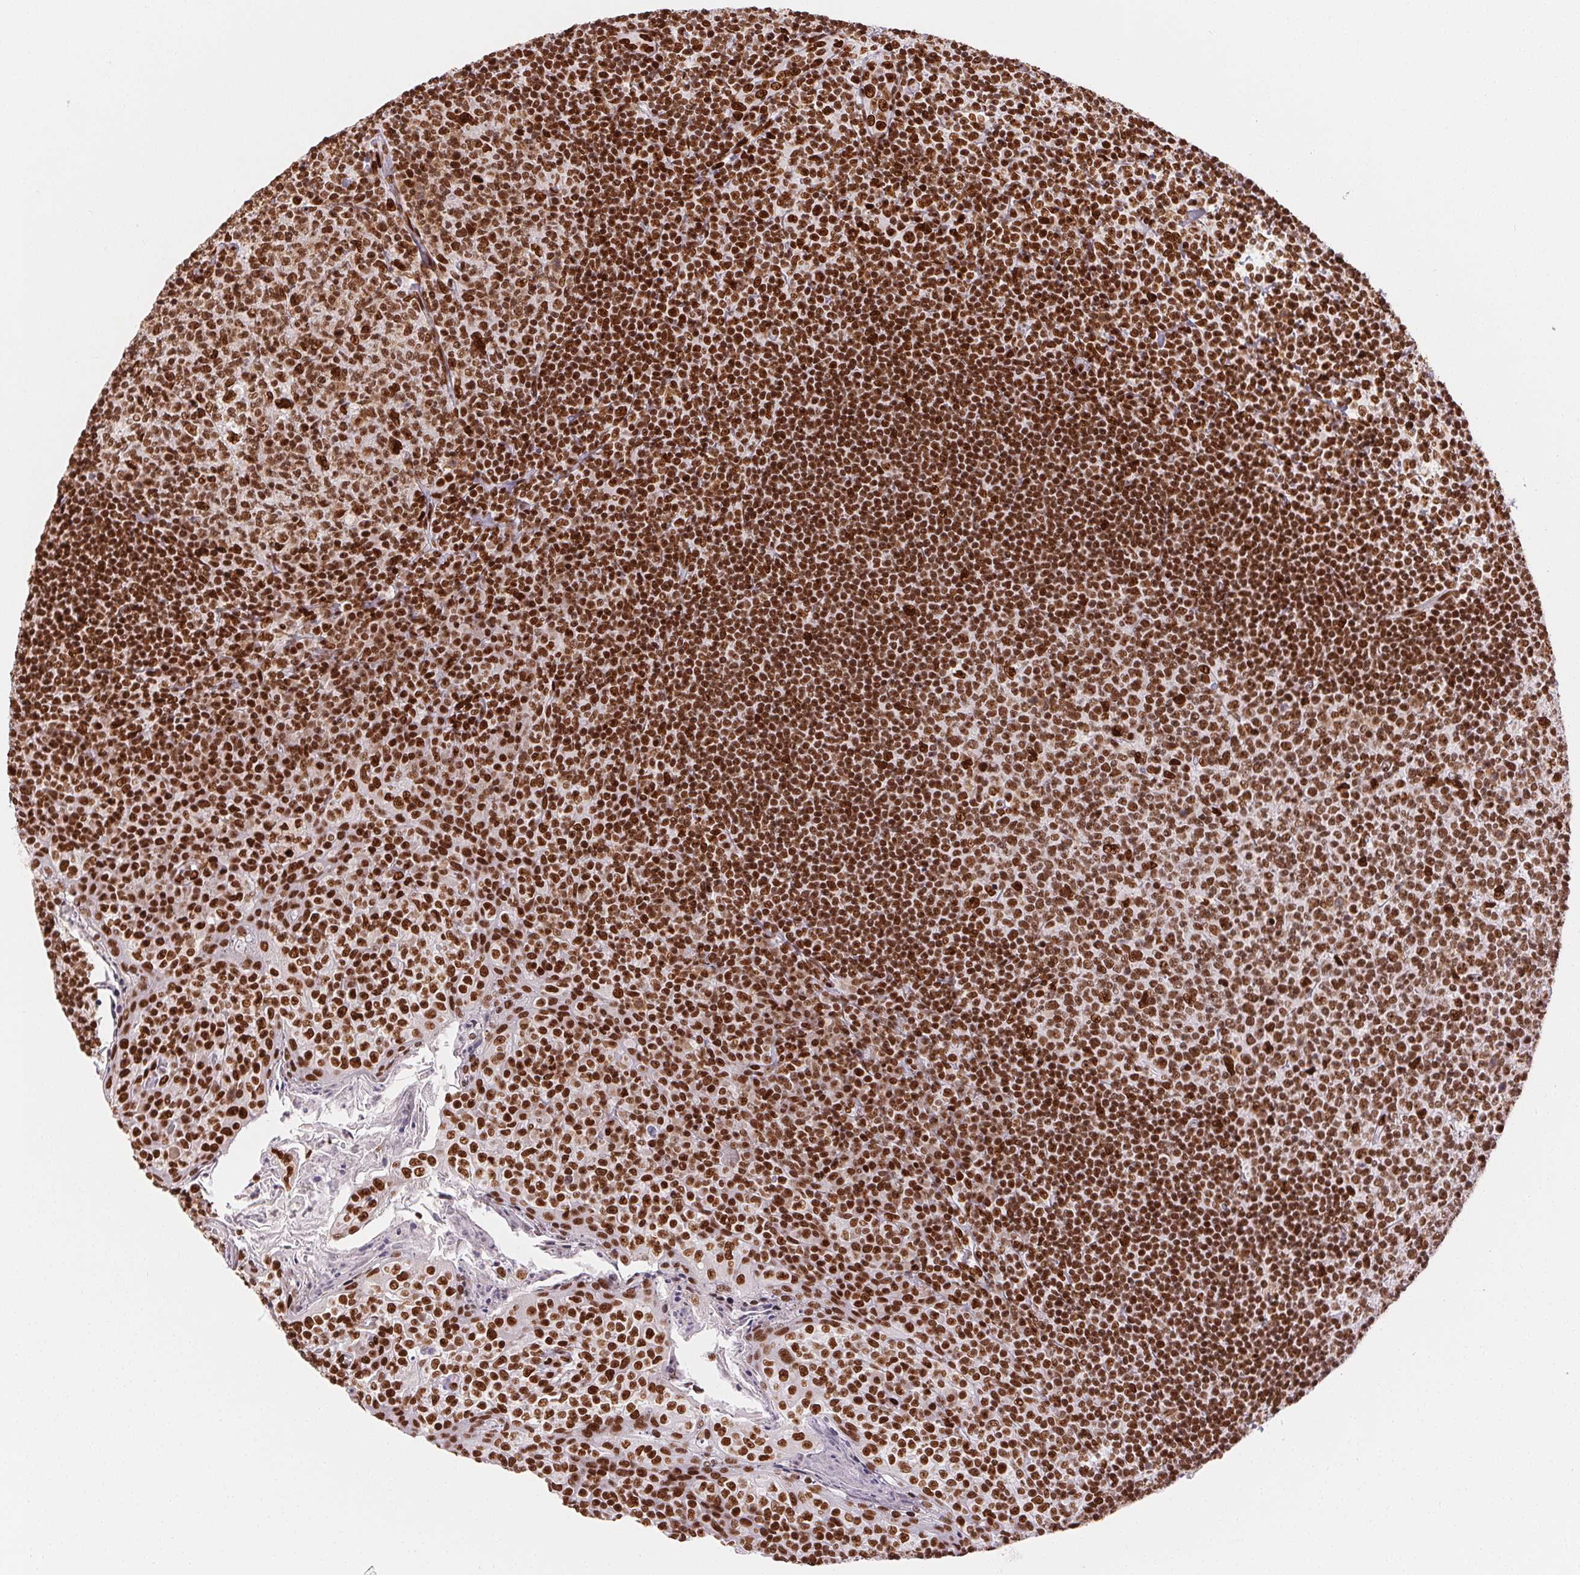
{"staining": {"intensity": "strong", "quantity": ">75%", "location": "nuclear"}, "tissue": "tonsil", "cell_type": "Germinal center cells", "image_type": "normal", "snomed": [{"axis": "morphology", "description": "Normal tissue, NOS"}, {"axis": "topography", "description": "Tonsil"}], "caption": "Immunohistochemical staining of normal human tonsil exhibits strong nuclear protein positivity in approximately >75% of germinal center cells. The staining is performed using DAB (3,3'-diaminobenzidine) brown chromogen to label protein expression. The nuclei are counter-stained blue using hematoxylin.", "gene": "ZNF80", "patient": {"sex": "female", "age": 10}}